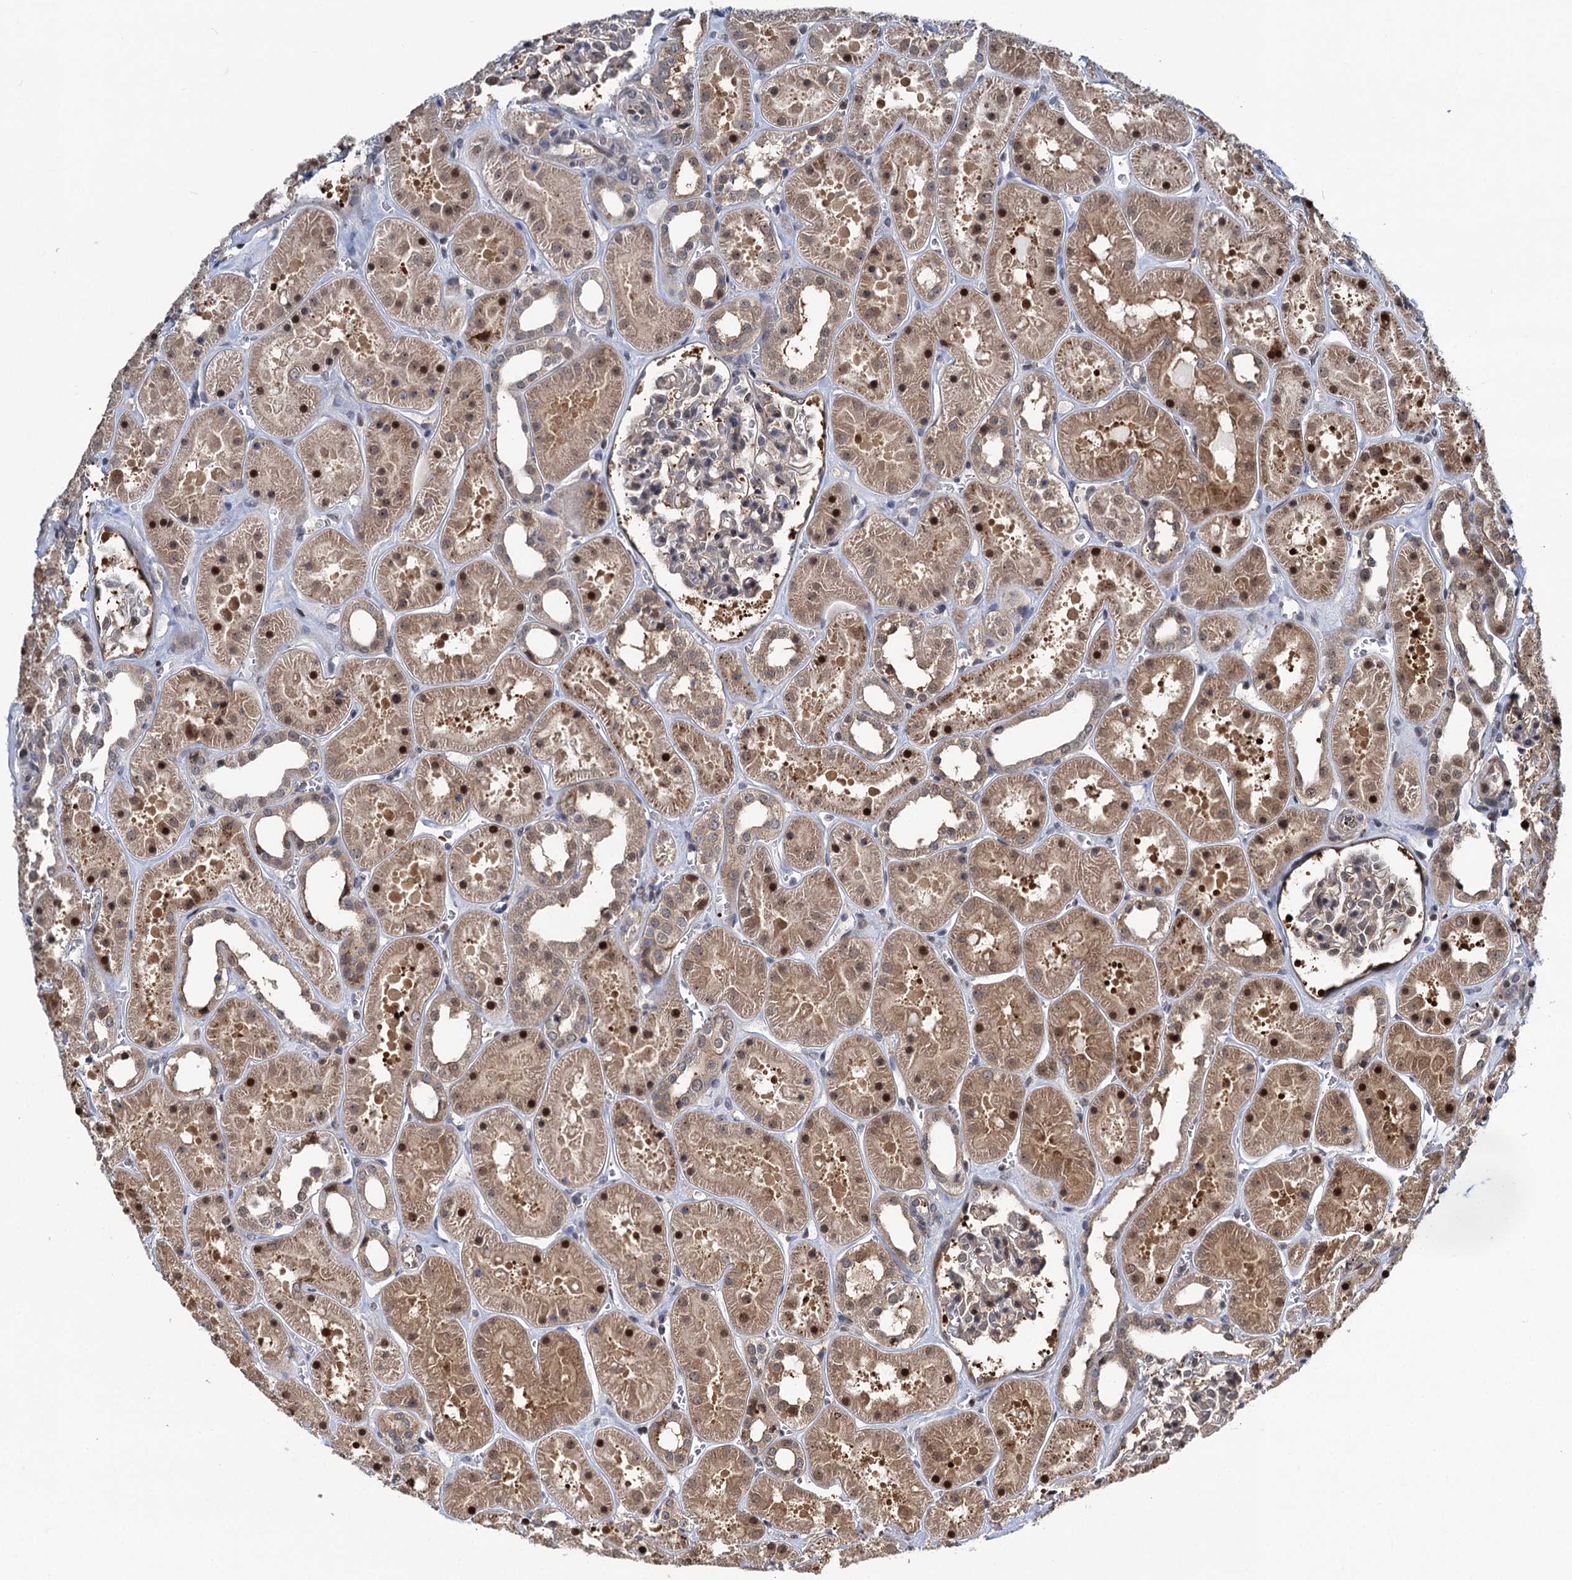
{"staining": {"intensity": "moderate", "quantity": "25%-75%", "location": "cytoplasmic/membranous,nuclear"}, "tissue": "kidney", "cell_type": "Cells in glomeruli", "image_type": "normal", "snomed": [{"axis": "morphology", "description": "Normal tissue, NOS"}, {"axis": "topography", "description": "Kidney"}], "caption": "Immunohistochemistry staining of normal kidney, which reveals medium levels of moderate cytoplasmic/membranous,nuclear positivity in approximately 25%-75% of cells in glomeruli indicating moderate cytoplasmic/membranous,nuclear protein positivity. The staining was performed using DAB (3,3'-diaminobenzidine) (brown) for protein detection and nuclei were counterstained in hematoxylin (blue).", "gene": "GPBP1", "patient": {"sex": "female", "age": 41}}